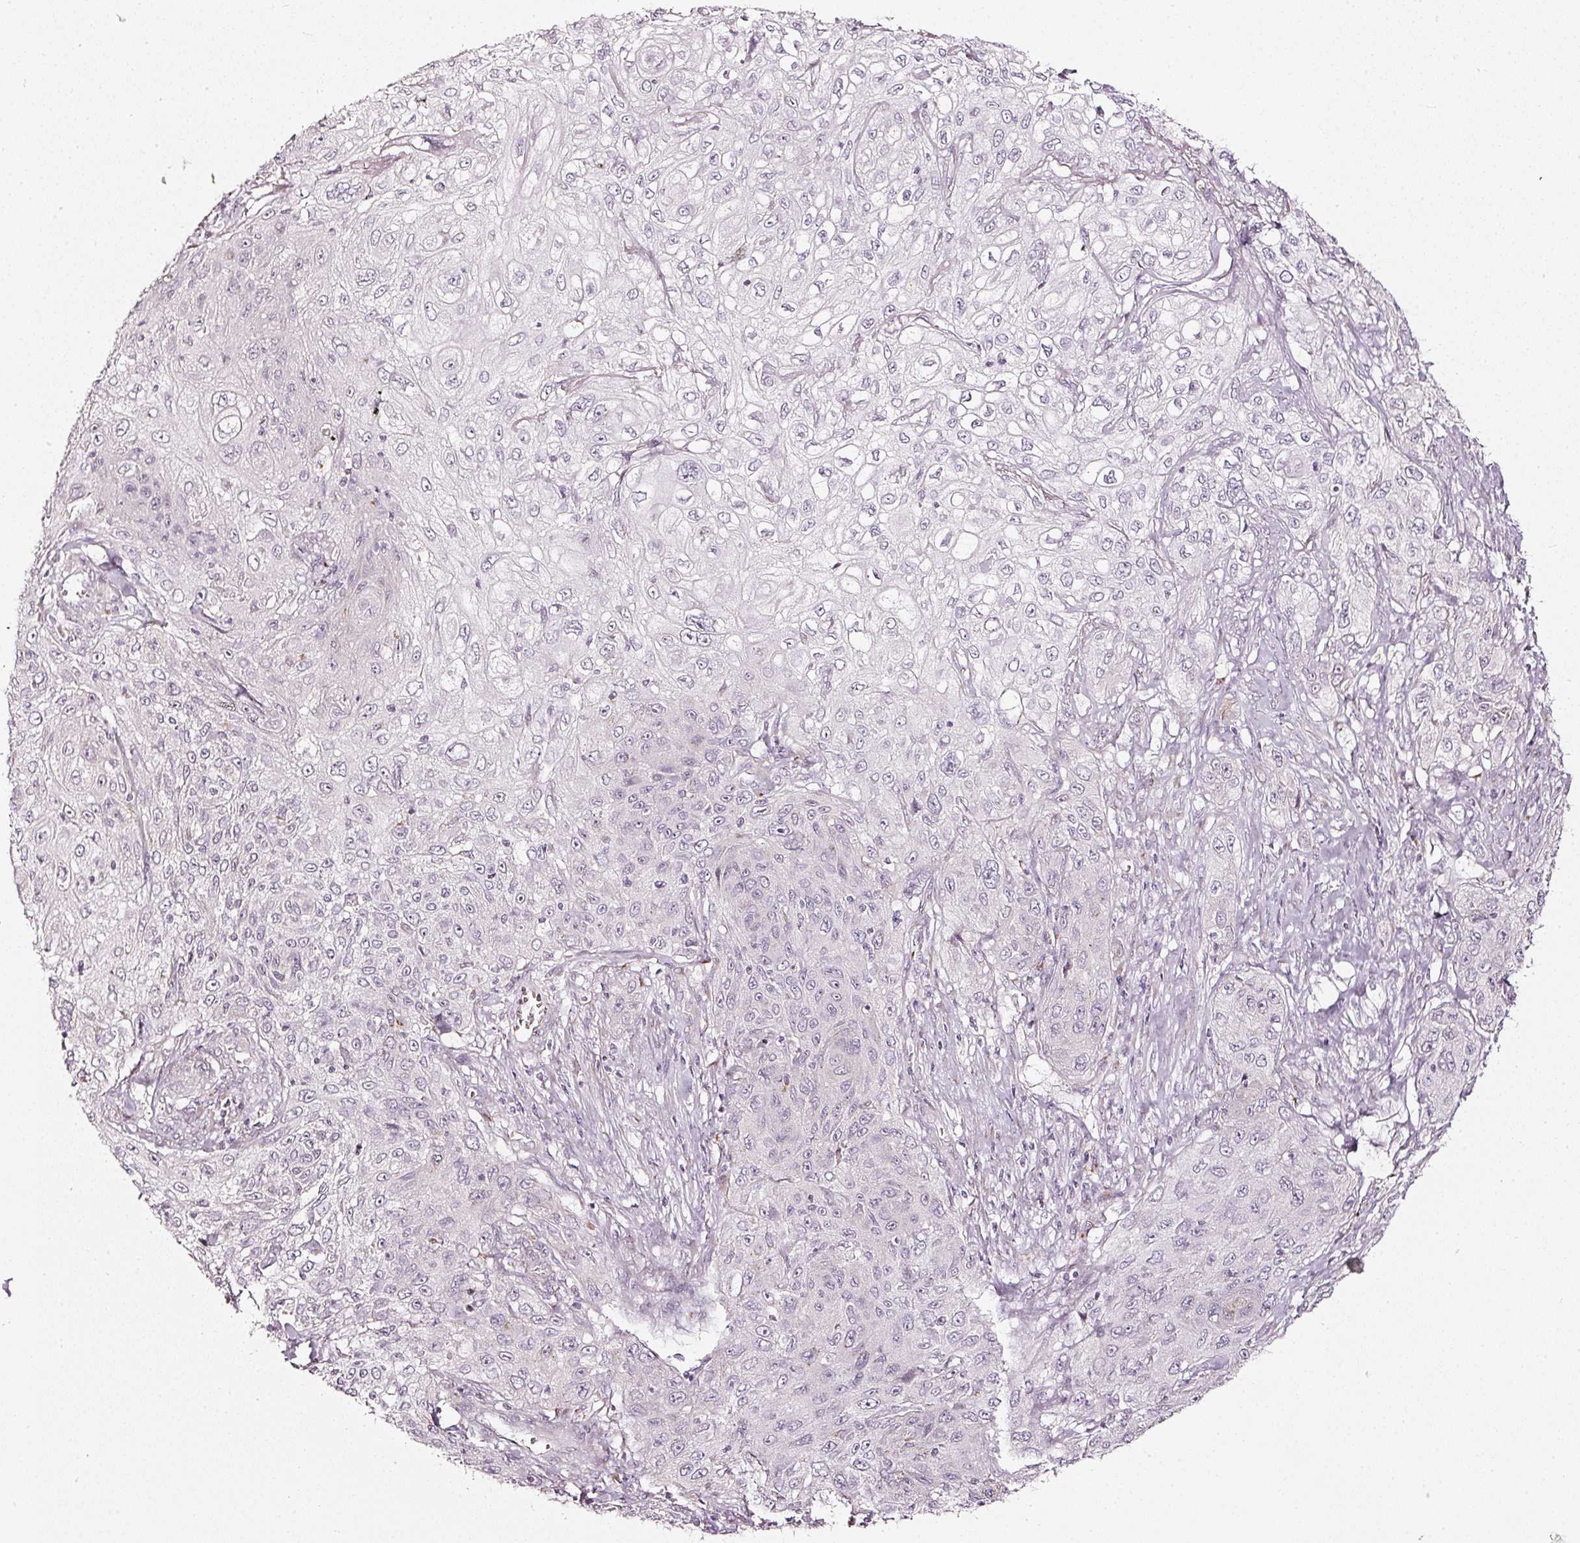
{"staining": {"intensity": "negative", "quantity": "none", "location": "none"}, "tissue": "lung cancer", "cell_type": "Tumor cells", "image_type": "cancer", "snomed": [{"axis": "morphology", "description": "Squamous cell carcinoma, NOS"}, {"axis": "topography", "description": "Lung"}], "caption": "This is a image of IHC staining of lung cancer (squamous cell carcinoma), which shows no expression in tumor cells.", "gene": "SDF4", "patient": {"sex": "female", "age": 69}}